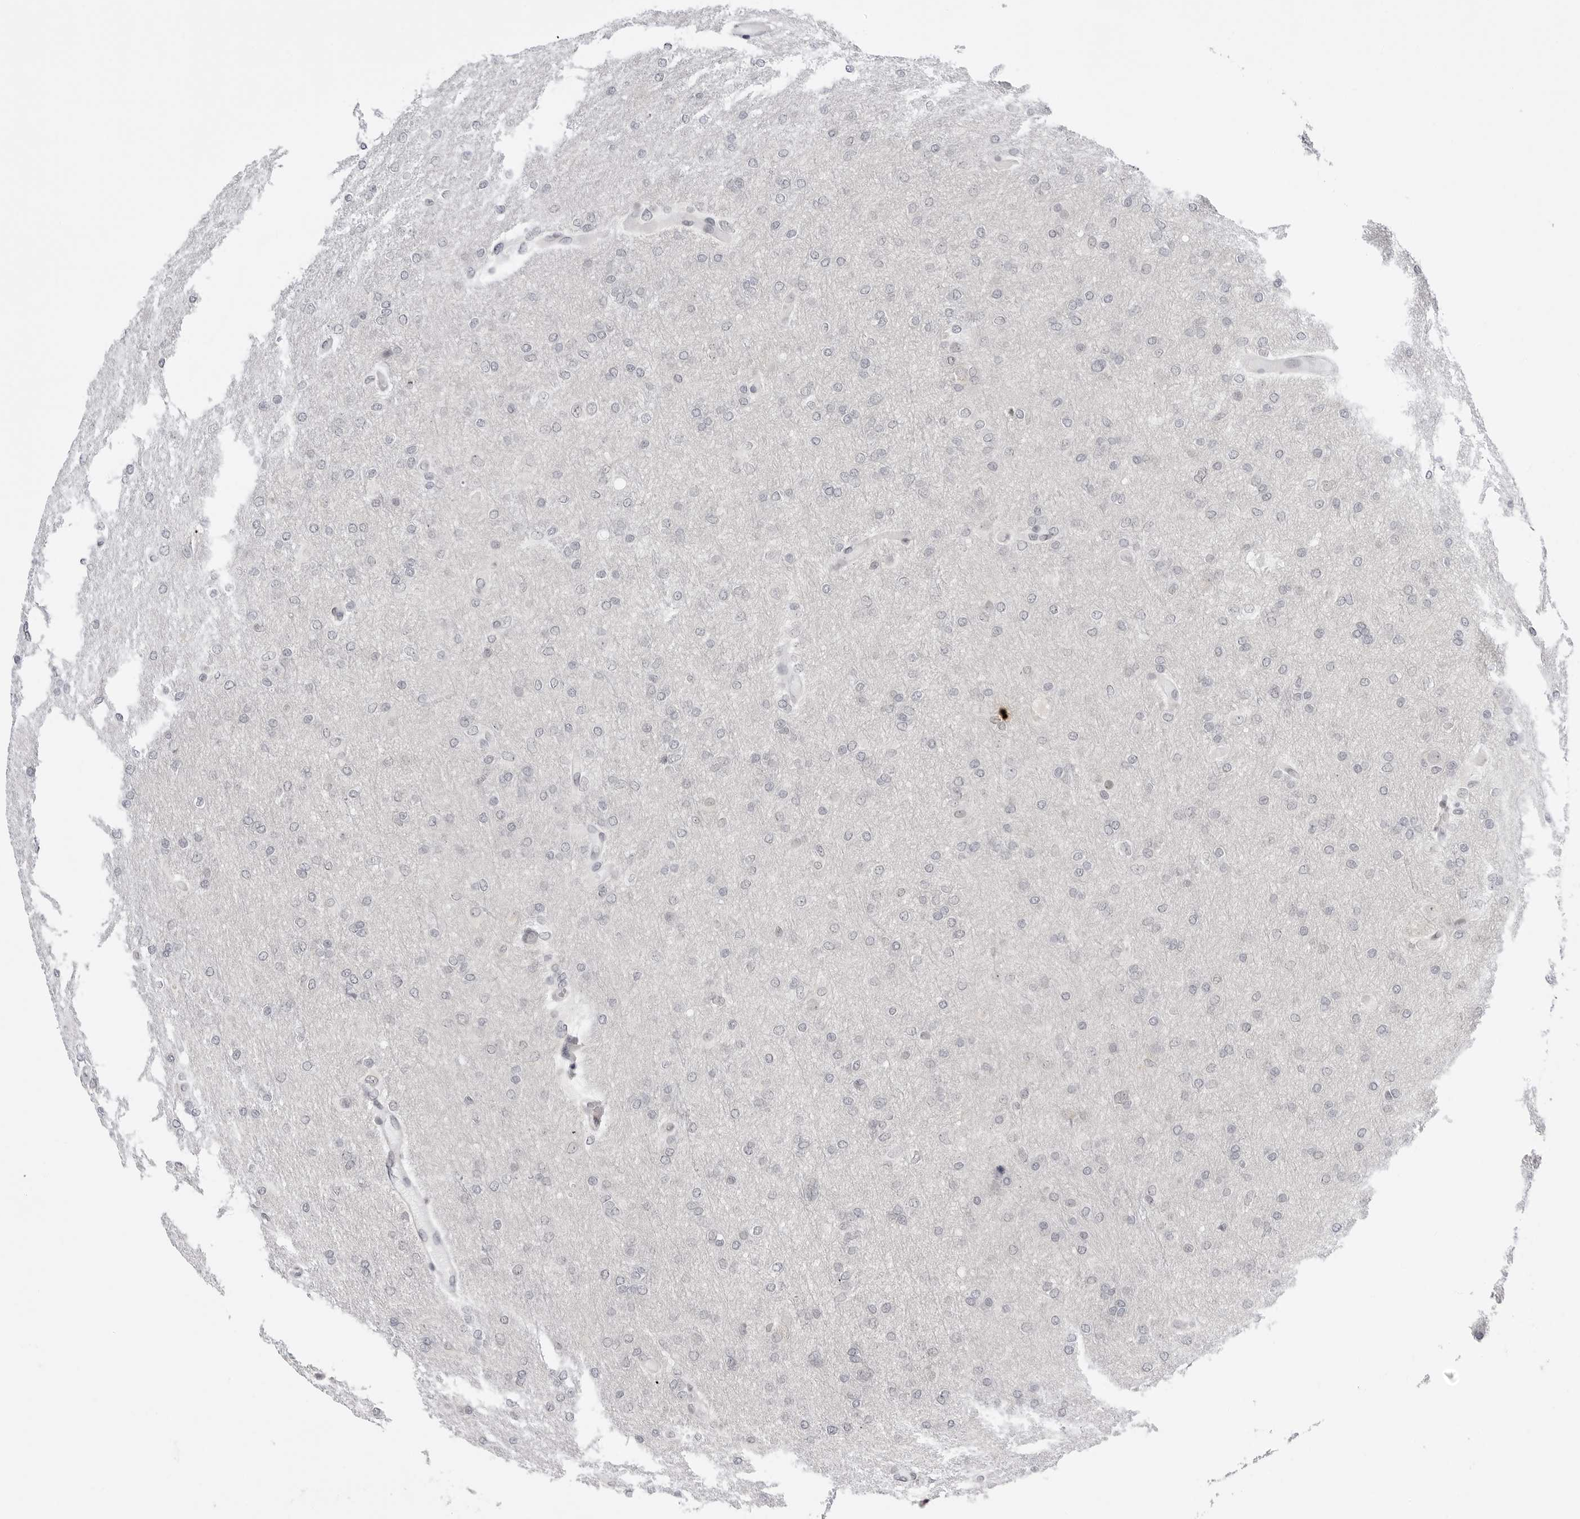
{"staining": {"intensity": "negative", "quantity": "none", "location": "none"}, "tissue": "glioma", "cell_type": "Tumor cells", "image_type": "cancer", "snomed": [{"axis": "morphology", "description": "Glioma, malignant, High grade"}, {"axis": "topography", "description": "Cerebral cortex"}], "caption": "Glioma was stained to show a protein in brown. There is no significant expression in tumor cells. (Stains: DAB (3,3'-diaminobenzidine) IHC with hematoxylin counter stain, Microscopy: brightfield microscopy at high magnification).", "gene": "PPP2R5C", "patient": {"sex": "female", "age": 36}}